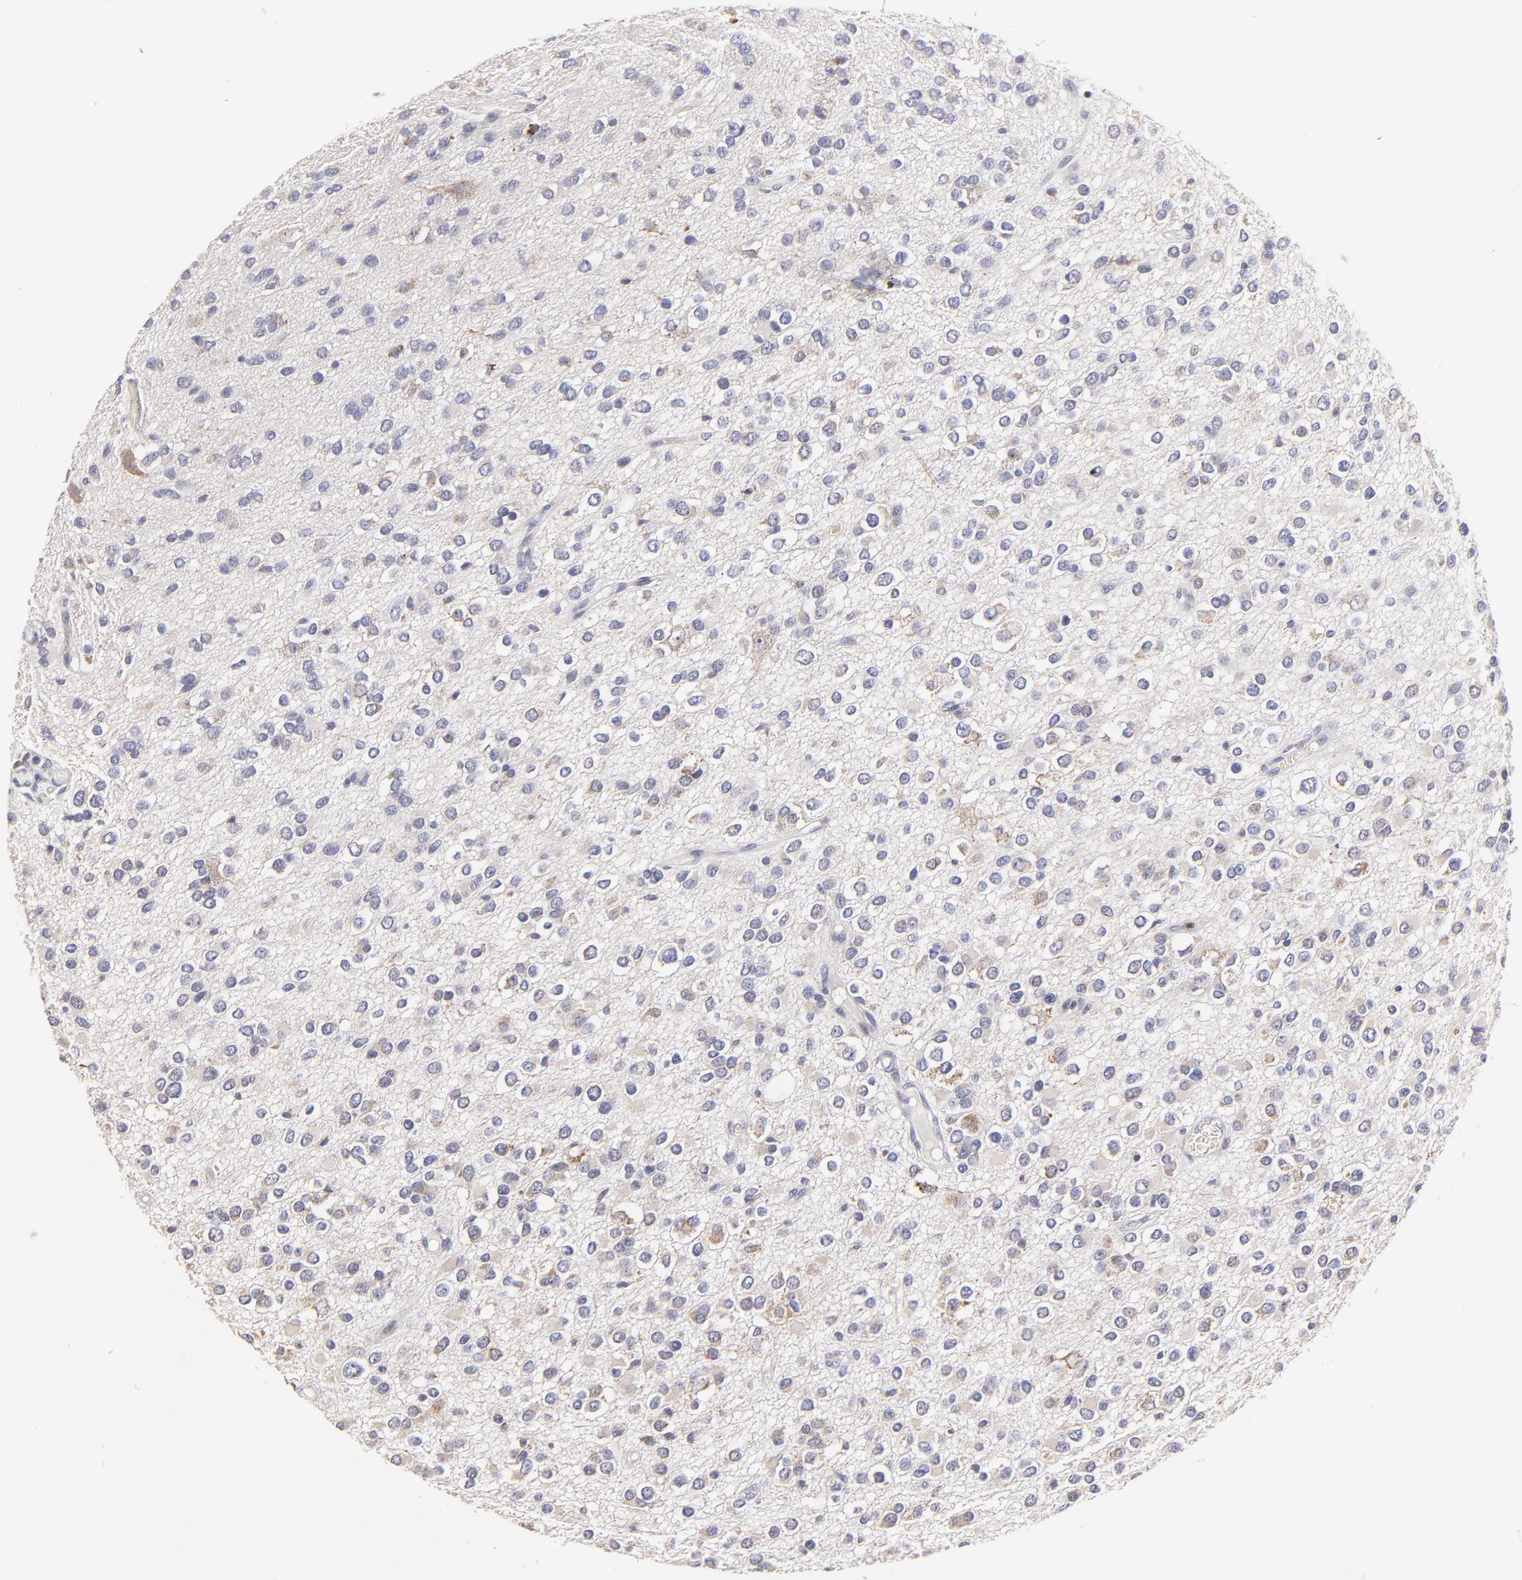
{"staining": {"intensity": "weak", "quantity": "<25%", "location": "cytoplasmic/membranous"}, "tissue": "glioma", "cell_type": "Tumor cells", "image_type": "cancer", "snomed": [{"axis": "morphology", "description": "Glioma, malignant, Low grade"}, {"axis": "topography", "description": "Brain"}], "caption": "The immunohistochemistry (IHC) photomicrograph has no significant expression in tumor cells of malignant glioma (low-grade) tissue. Brightfield microscopy of IHC stained with DAB (3,3'-diaminobenzidine) (brown) and hematoxylin (blue), captured at high magnification.", "gene": "GCSAM", "patient": {"sex": "male", "age": 42}}